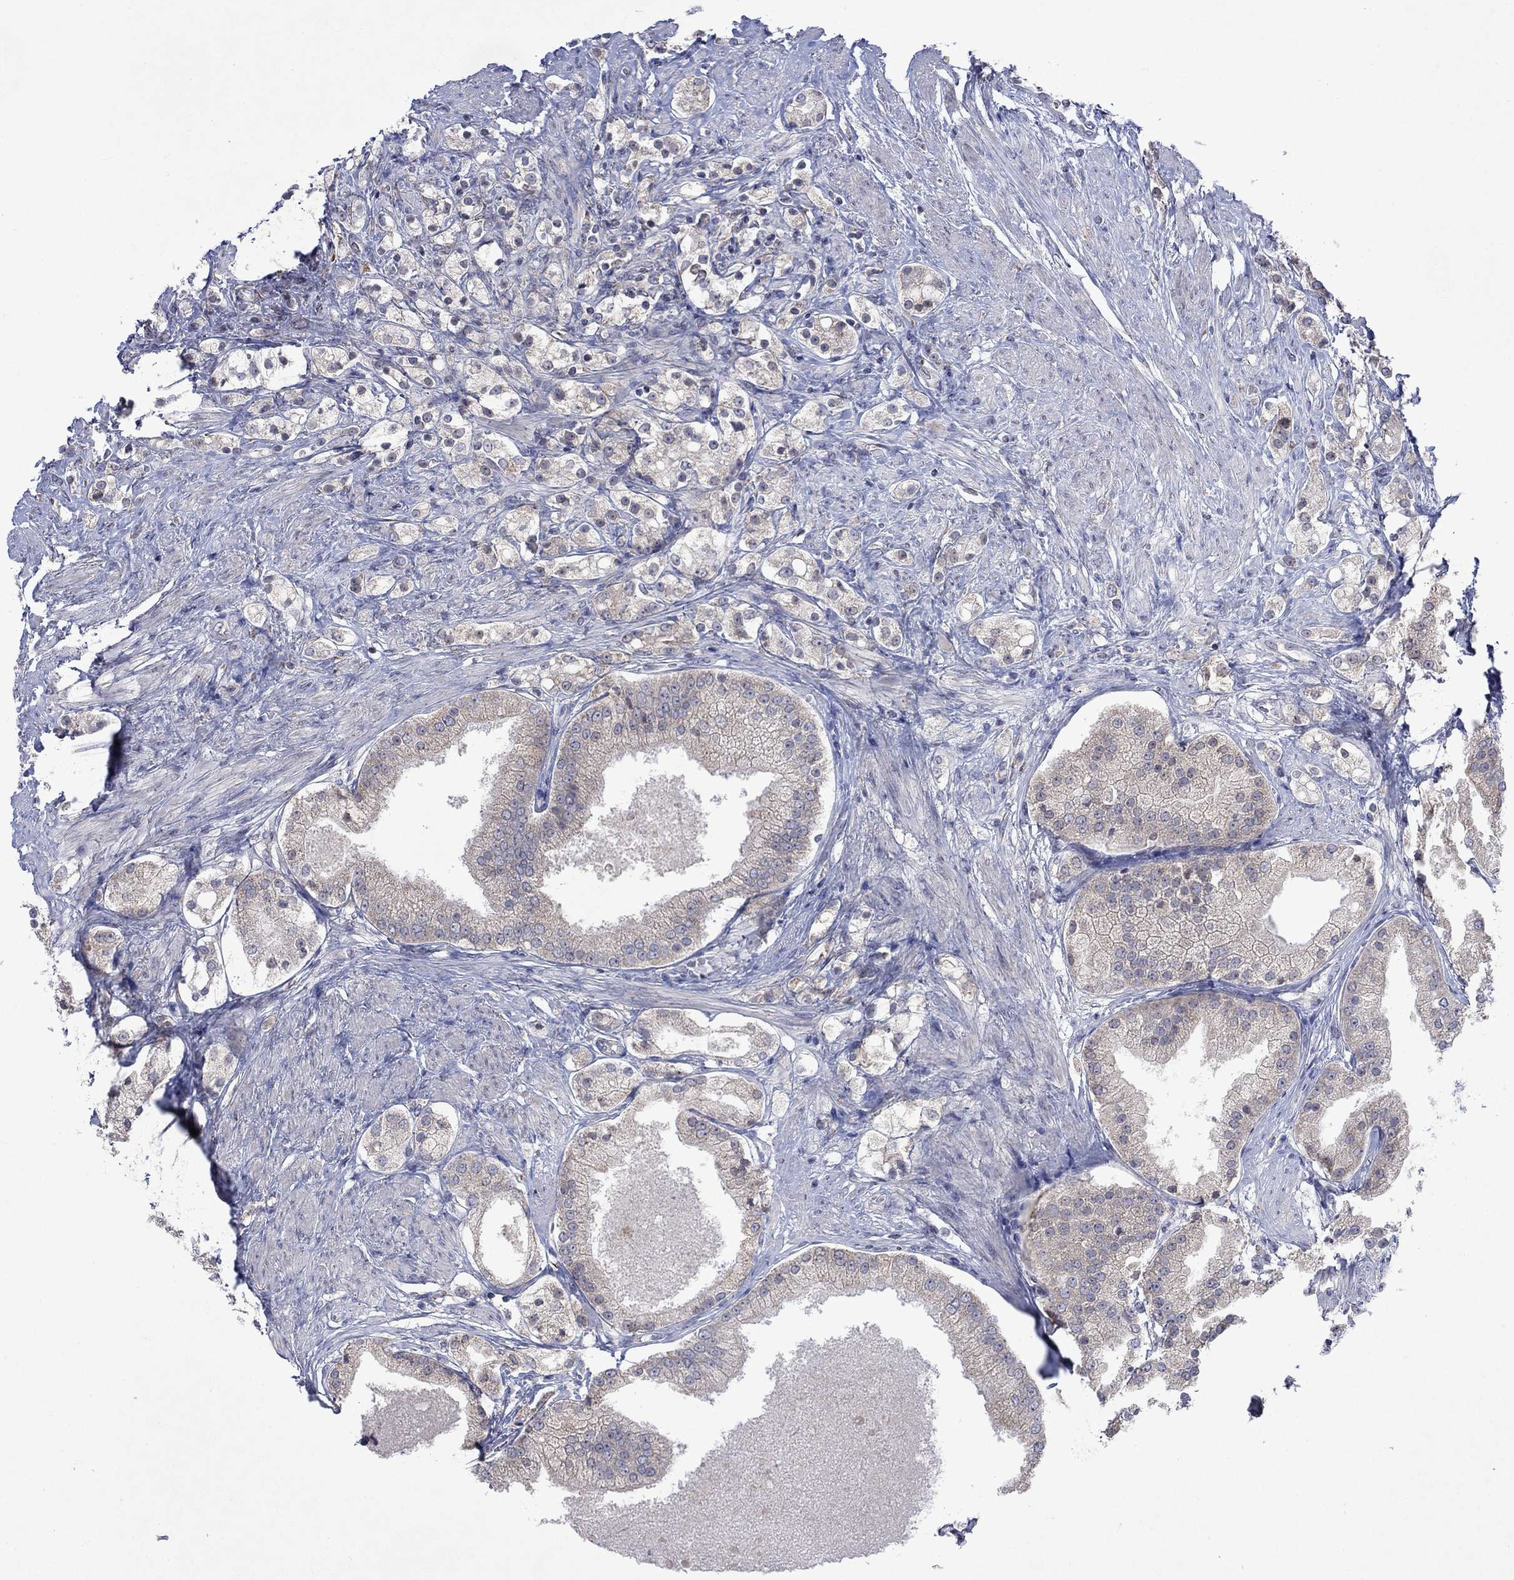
{"staining": {"intensity": "weak", "quantity": "25%-75%", "location": "cytoplasmic/membranous"}, "tissue": "prostate cancer", "cell_type": "Tumor cells", "image_type": "cancer", "snomed": [{"axis": "morphology", "description": "Adenocarcinoma, NOS"}, {"axis": "topography", "description": "Prostate and seminal vesicle, NOS"}, {"axis": "topography", "description": "Prostate"}], "caption": "Immunohistochemistry (IHC) micrograph of human adenocarcinoma (prostate) stained for a protein (brown), which demonstrates low levels of weak cytoplasmic/membranous positivity in approximately 25%-75% of tumor cells.", "gene": "TMEM97", "patient": {"sex": "male", "age": 67}}